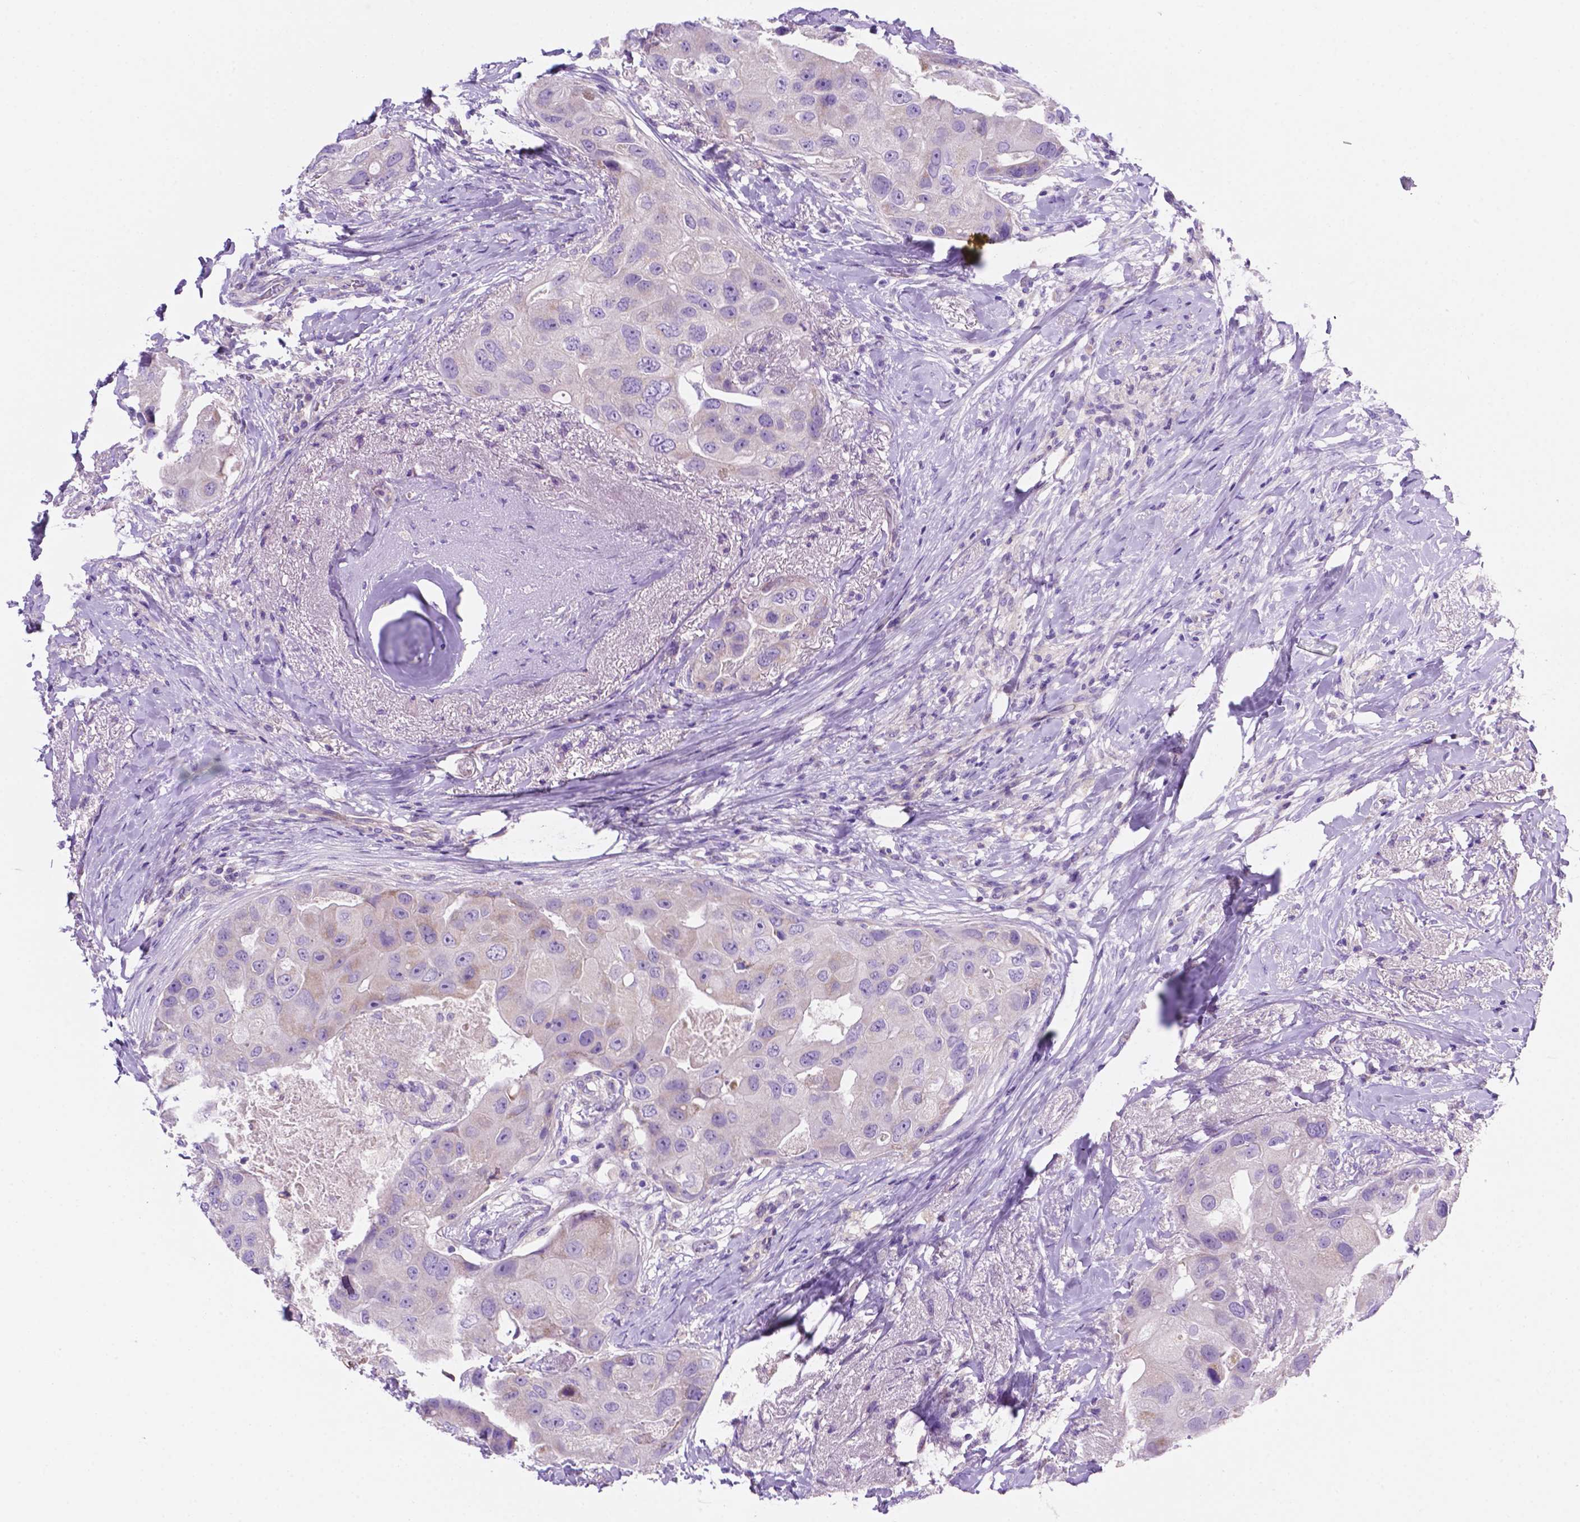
{"staining": {"intensity": "negative", "quantity": "none", "location": "none"}, "tissue": "breast cancer", "cell_type": "Tumor cells", "image_type": "cancer", "snomed": [{"axis": "morphology", "description": "Duct carcinoma"}, {"axis": "topography", "description": "Breast"}], "caption": "Human breast invasive ductal carcinoma stained for a protein using immunohistochemistry (IHC) demonstrates no positivity in tumor cells.", "gene": "CEACAM7", "patient": {"sex": "female", "age": 43}}